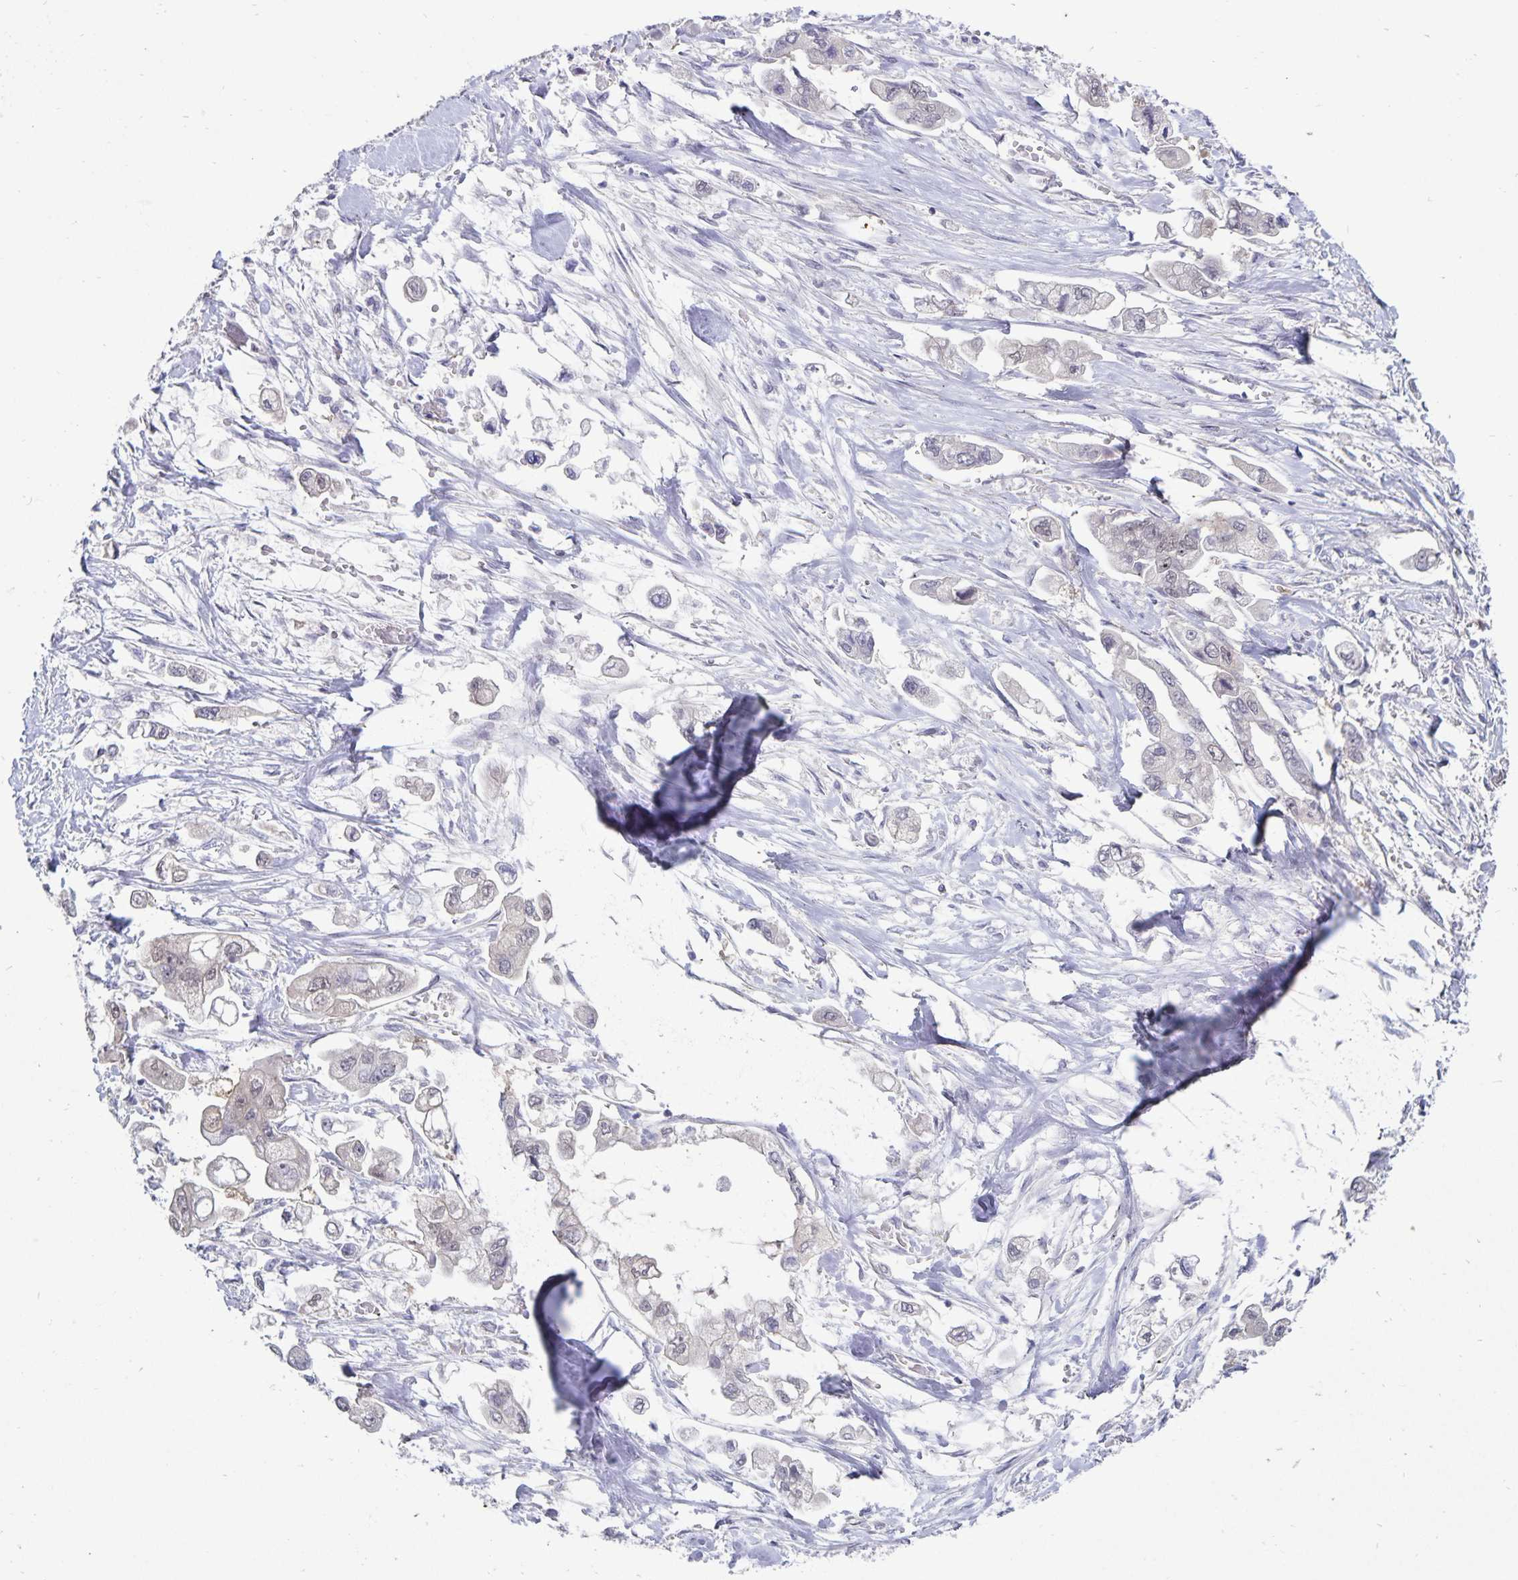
{"staining": {"intensity": "negative", "quantity": "none", "location": "none"}, "tissue": "stomach cancer", "cell_type": "Tumor cells", "image_type": "cancer", "snomed": [{"axis": "morphology", "description": "Adenocarcinoma, NOS"}, {"axis": "topography", "description": "Stomach"}], "caption": "Tumor cells are negative for brown protein staining in stomach cancer.", "gene": "CDKN2B", "patient": {"sex": "male", "age": 62}}